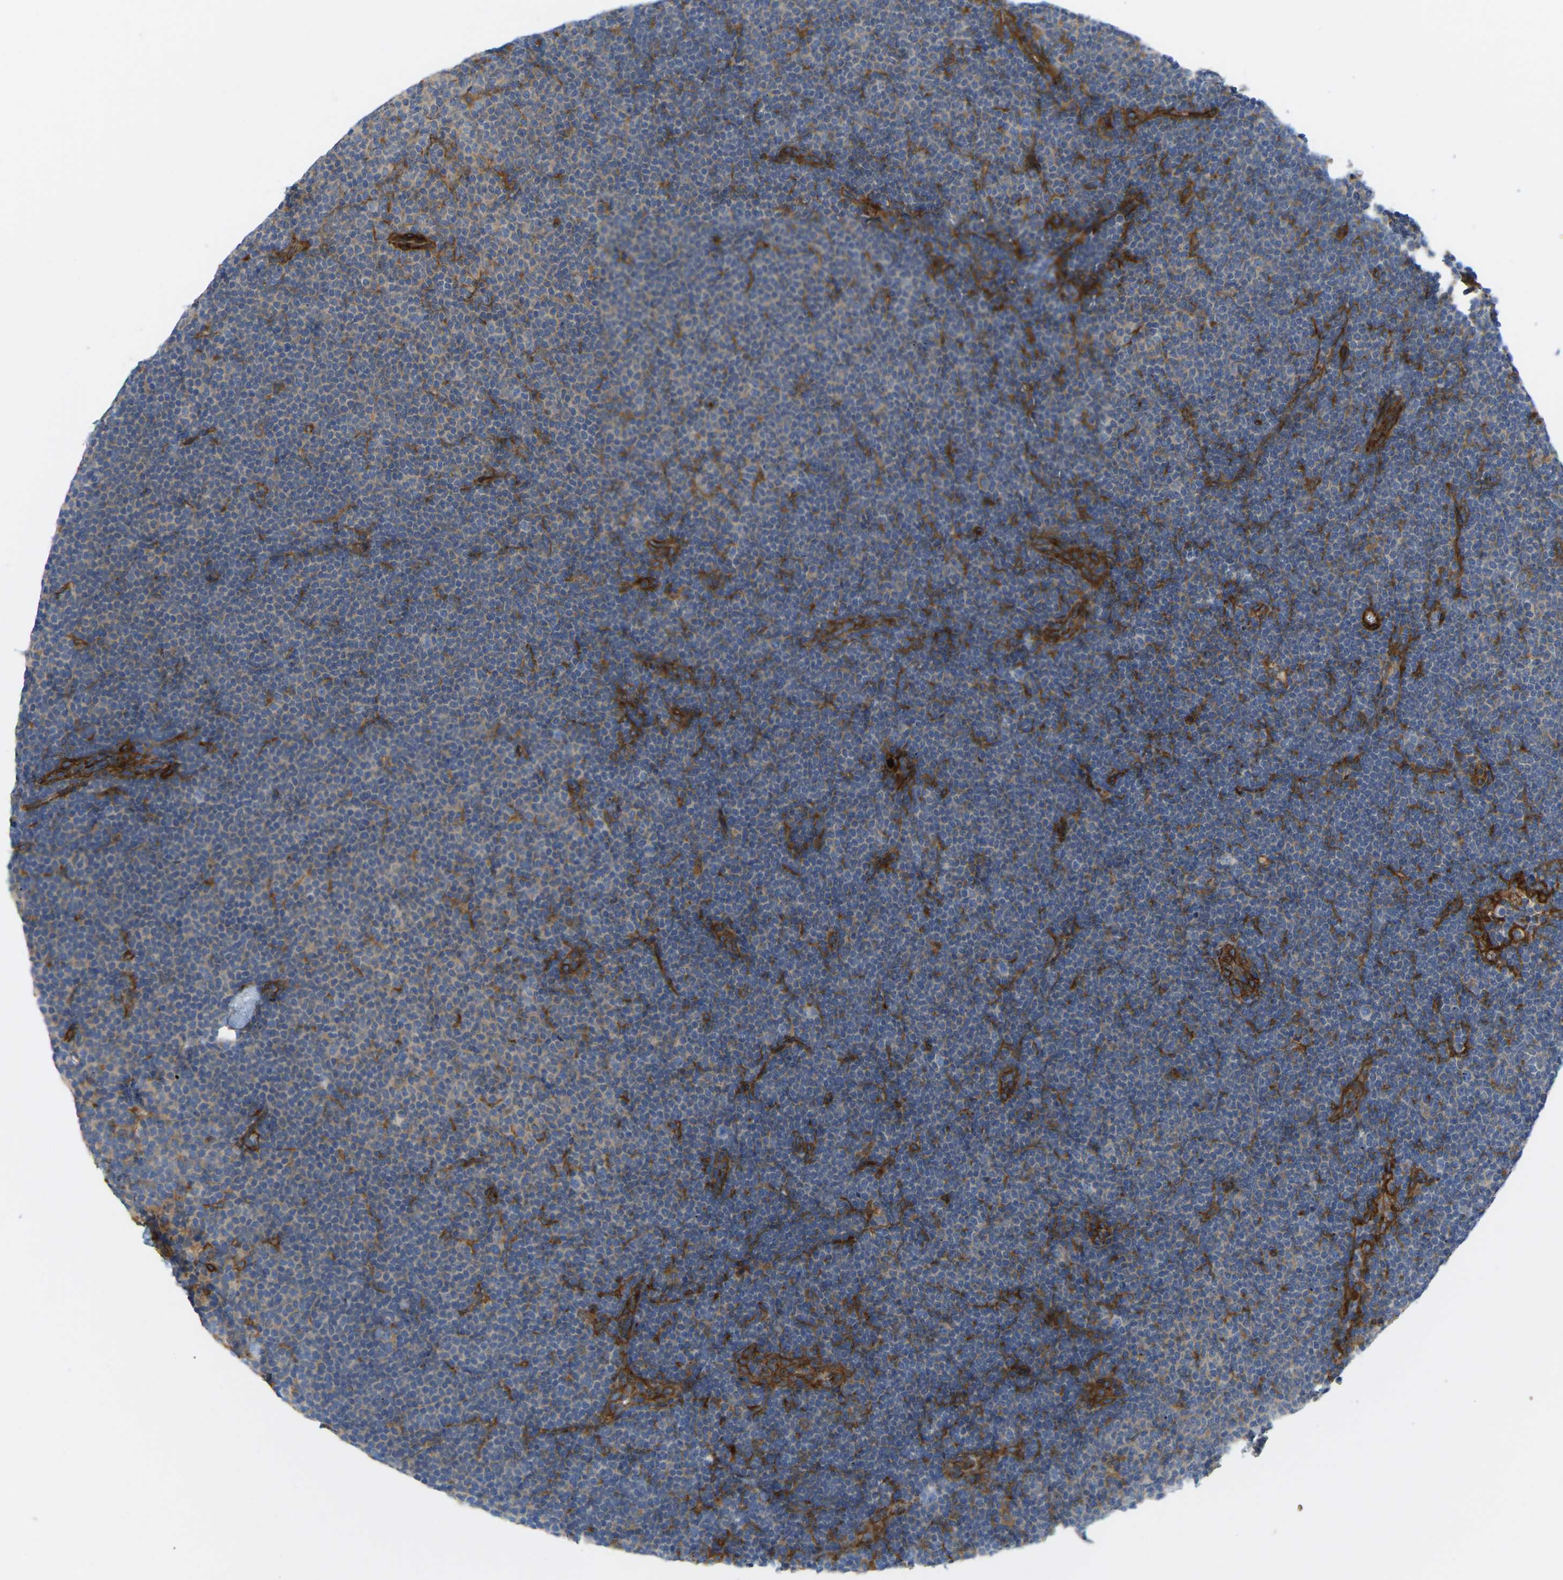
{"staining": {"intensity": "weak", "quantity": "25%-75%", "location": "cytoplasmic/membranous"}, "tissue": "lymphoma", "cell_type": "Tumor cells", "image_type": "cancer", "snomed": [{"axis": "morphology", "description": "Malignant lymphoma, non-Hodgkin's type, Low grade"}, {"axis": "topography", "description": "Lymph node"}], "caption": "The photomicrograph demonstrates immunohistochemical staining of lymphoma. There is weak cytoplasmic/membranous positivity is appreciated in approximately 25%-75% of tumor cells. The staining was performed using DAB, with brown indicating positive protein expression. Nuclei are stained blue with hematoxylin.", "gene": "PICALM", "patient": {"sex": "female", "age": 53}}